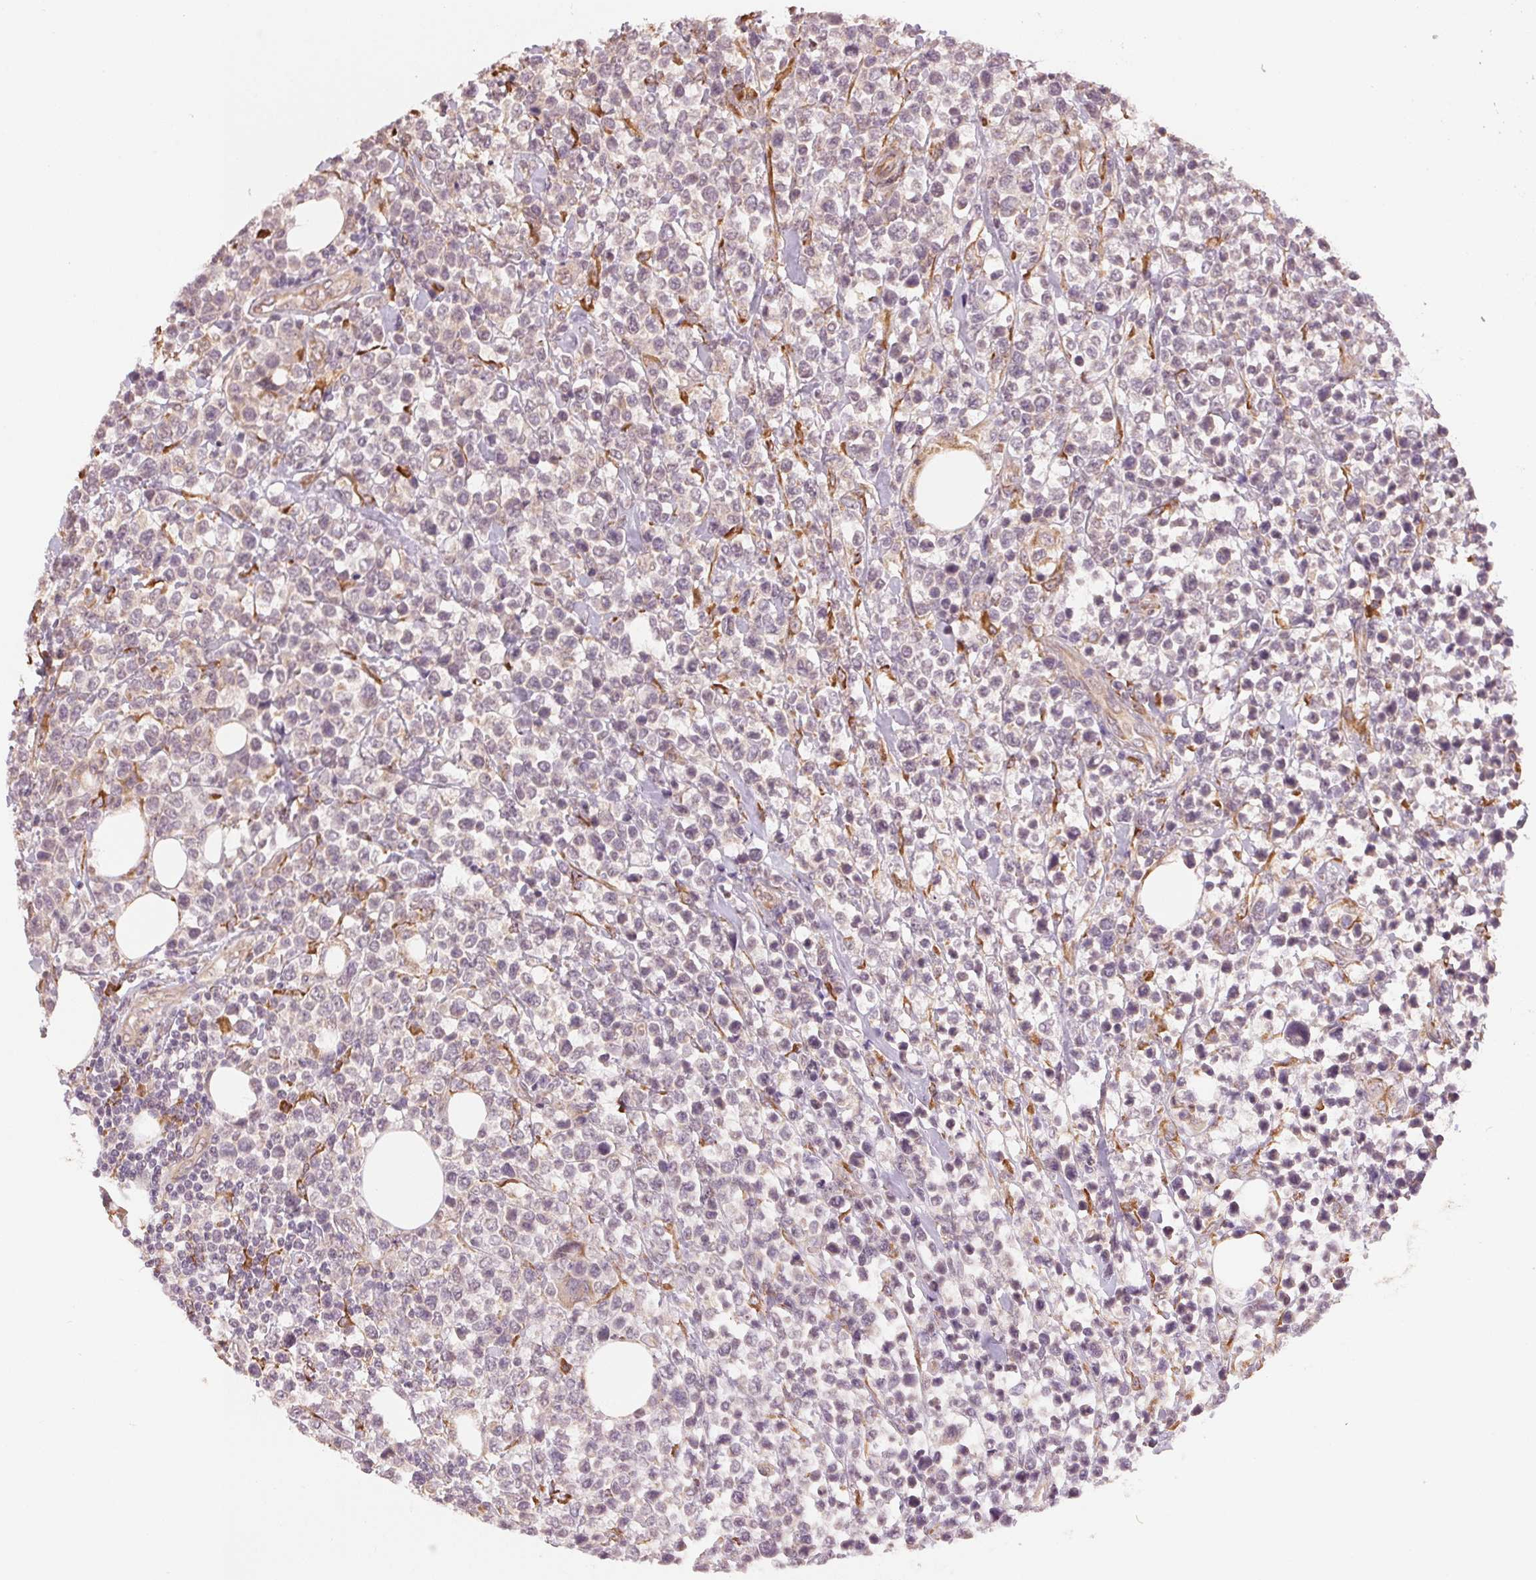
{"staining": {"intensity": "negative", "quantity": "none", "location": "none"}, "tissue": "lymphoma", "cell_type": "Tumor cells", "image_type": "cancer", "snomed": [{"axis": "morphology", "description": "Malignant lymphoma, non-Hodgkin's type, High grade"}, {"axis": "topography", "description": "Soft tissue"}], "caption": "High power microscopy photomicrograph of an immunohistochemistry photomicrograph of lymphoma, revealing no significant positivity in tumor cells. Brightfield microscopy of IHC stained with DAB (3,3'-diaminobenzidine) (brown) and hematoxylin (blue), captured at high magnification.", "gene": "SLC20A1", "patient": {"sex": "female", "age": 56}}